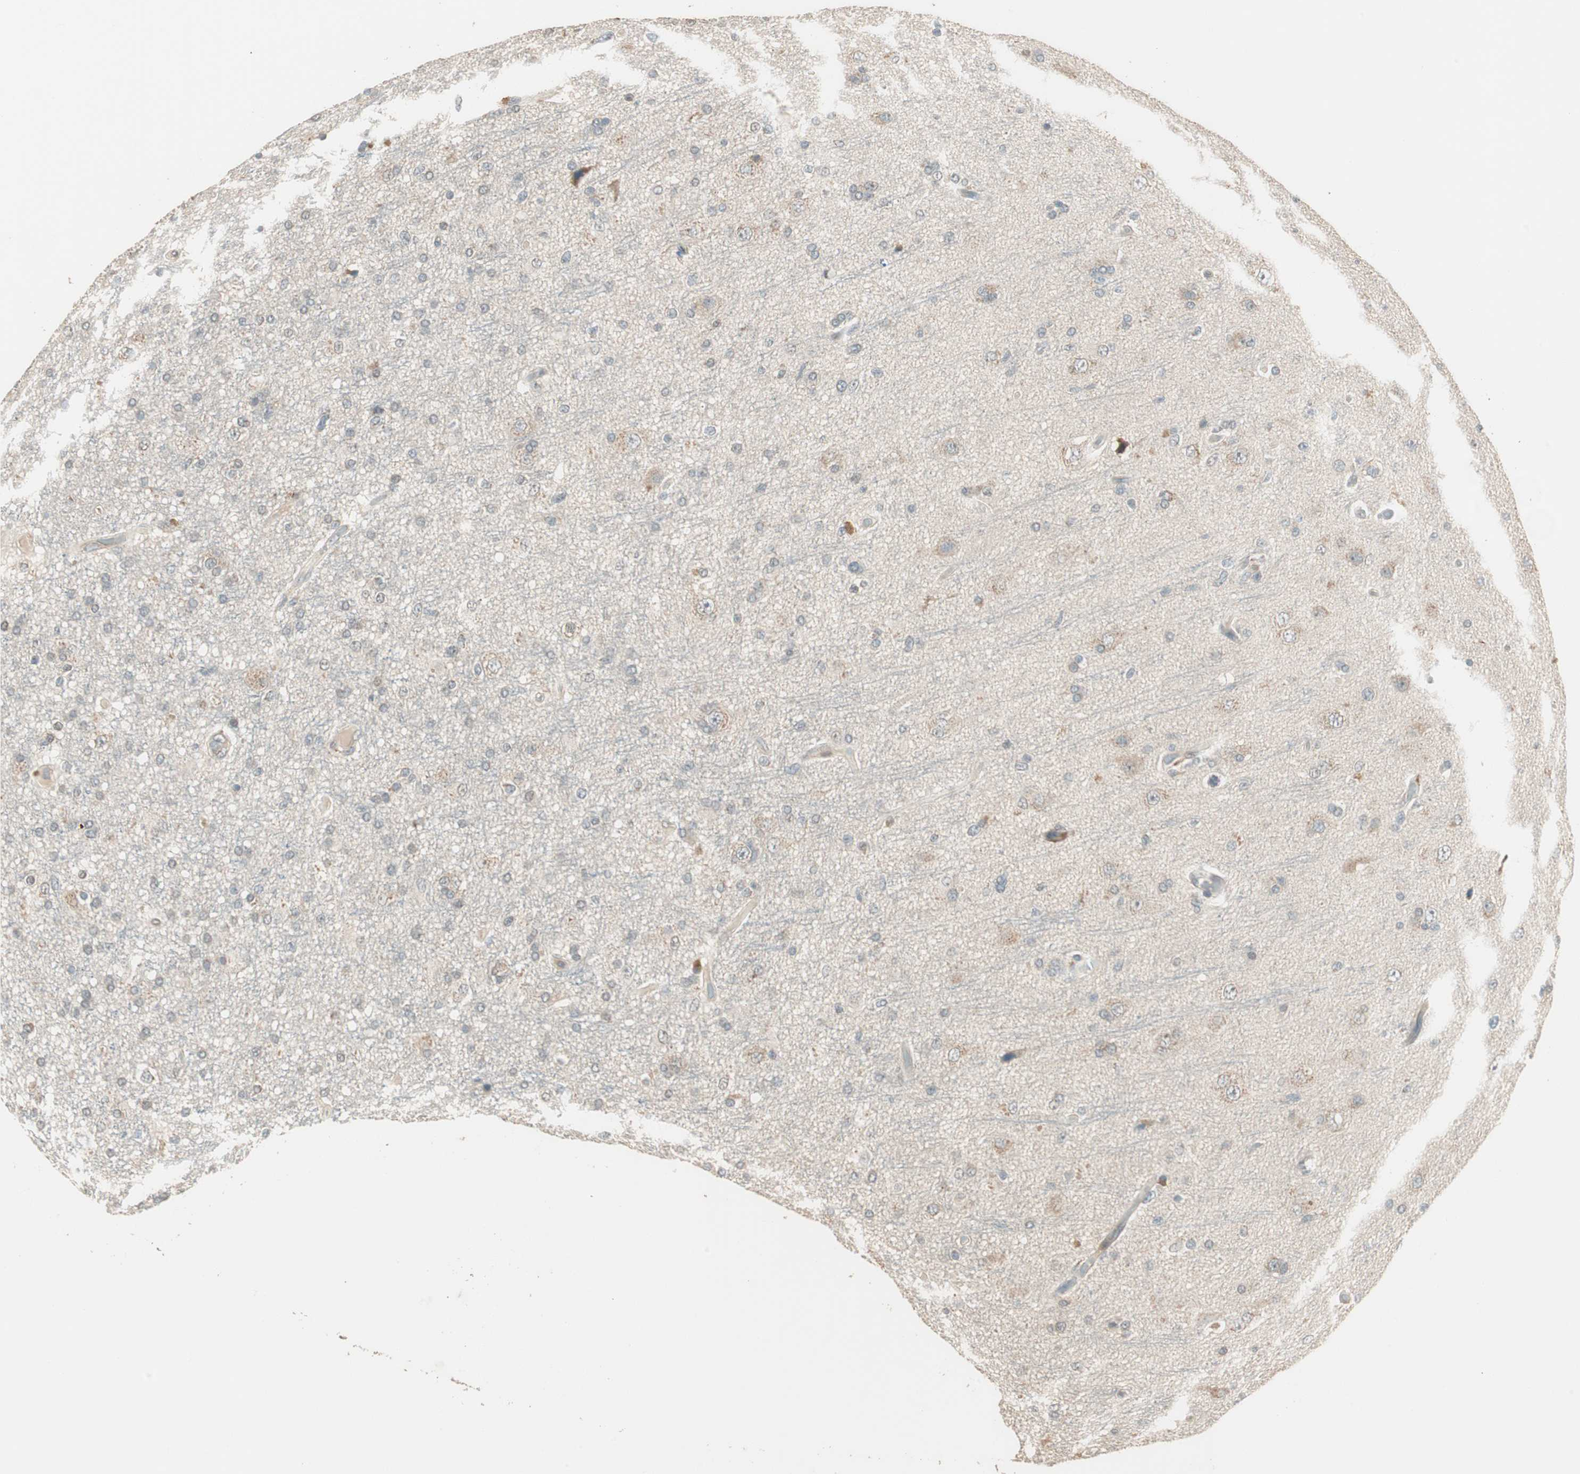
{"staining": {"intensity": "weak", "quantity": "<25%", "location": "cytoplasmic/membranous"}, "tissue": "glioma", "cell_type": "Tumor cells", "image_type": "cancer", "snomed": [{"axis": "morphology", "description": "Glioma, malignant, High grade"}, {"axis": "topography", "description": "Brain"}], "caption": "This photomicrograph is of malignant glioma (high-grade) stained with immunohistochemistry (IHC) to label a protein in brown with the nuclei are counter-stained blue. There is no positivity in tumor cells. Brightfield microscopy of IHC stained with DAB (brown) and hematoxylin (blue), captured at high magnification.", "gene": "TRIM21", "patient": {"sex": "male", "age": 33}}